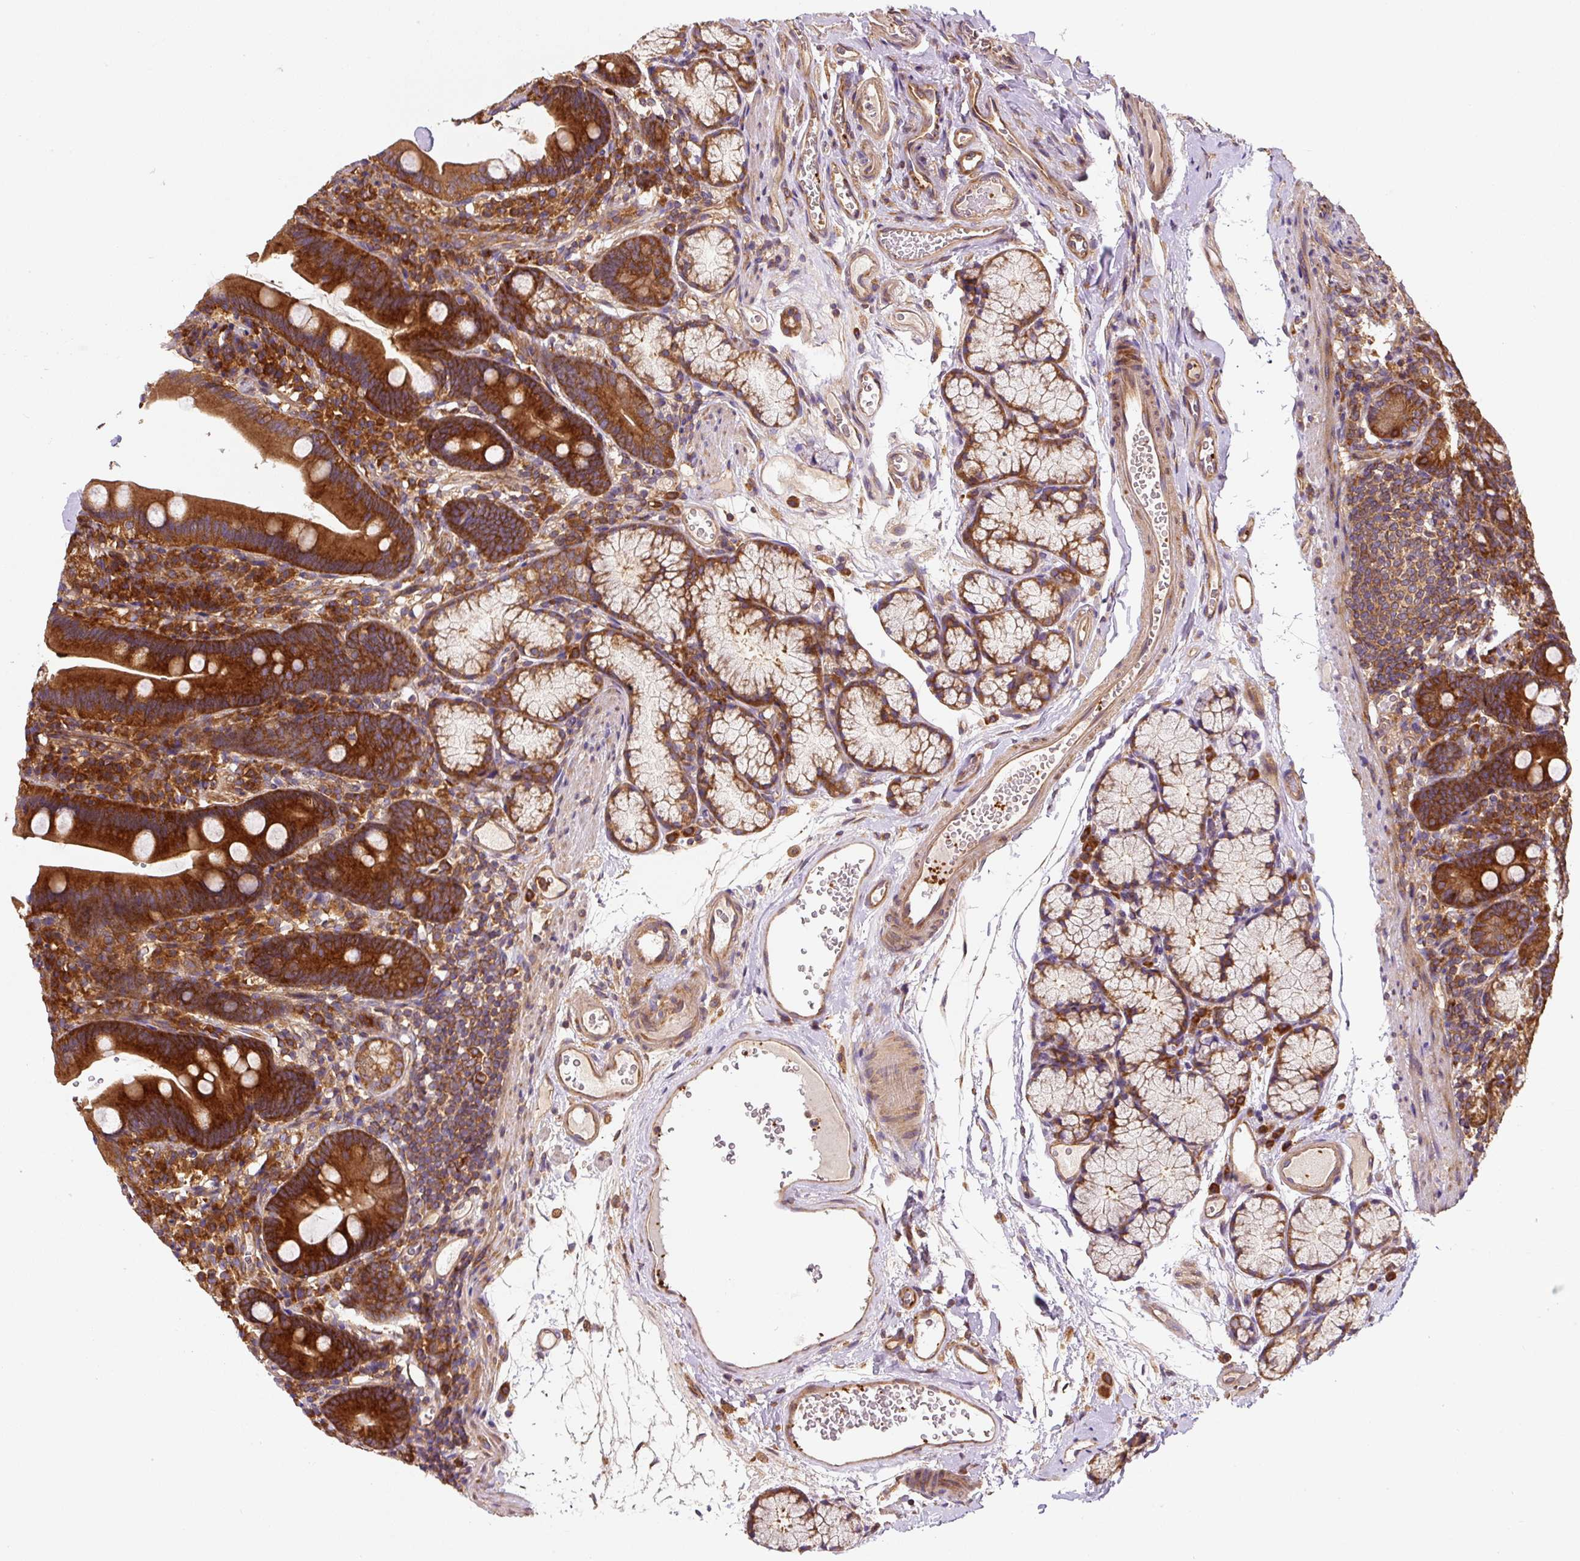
{"staining": {"intensity": "strong", "quantity": ">75%", "location": "cytoplasmic/membranous"}, "tissue": "duodenum", "cell_type": "Glandular cells", "image_type": "normal", "snomed": [{"axis": "morphology", "description": "Normal tissue, NOS"}, {"axis": "topography", "description": "Duodenum"}], "caption": "Immunohistochemistry of unremarkable duodenum demonstrates high levels of strong cytoplasmic/membranous positivity in about >75% of glandular cells.", "gene": "EIF2S2", "patient": {"sex": "female", "age": 67}}